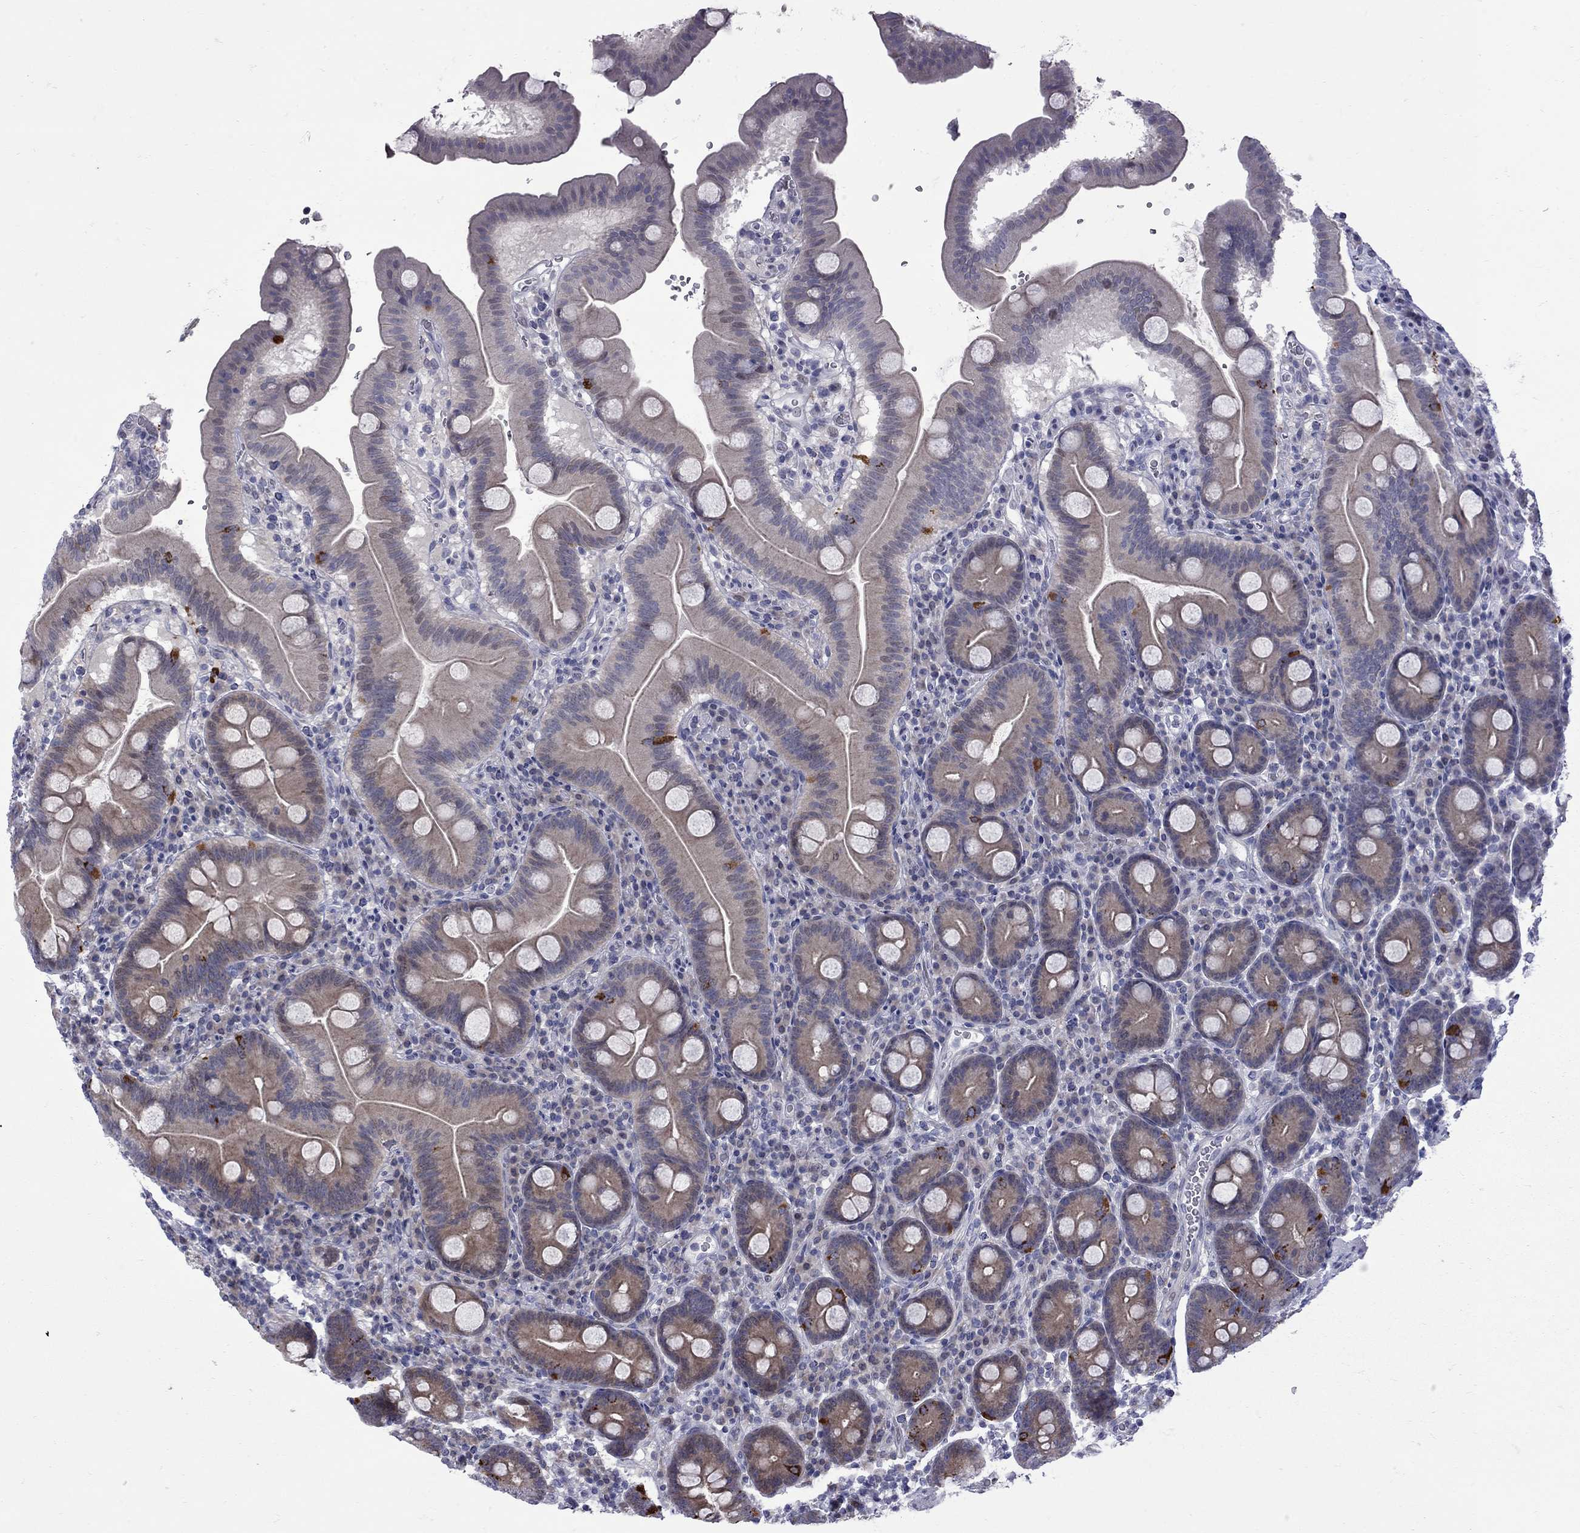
{"staining": {"intensity": "strong", "quantity": "<25%", "location": "cytoplasmic/membranous"}, "tissue": "duodenum", "cell_type": "Glandular cells", "image_type": "normal", "snomed": [{"axis": "morphology", "description": "Normal tissue, NOS"}, {"axis": "topography", "description": "Duodenum"}], "caption": "An immunohistochemistry (IHC) histopathology image of normal tissue is shown. Protein staining in brown highlights strong cytoplasmic/membranous positivity in duodenum within glandular cells.", "gene": "NRARP", "patient": {"sex": "male", "age": 59}}